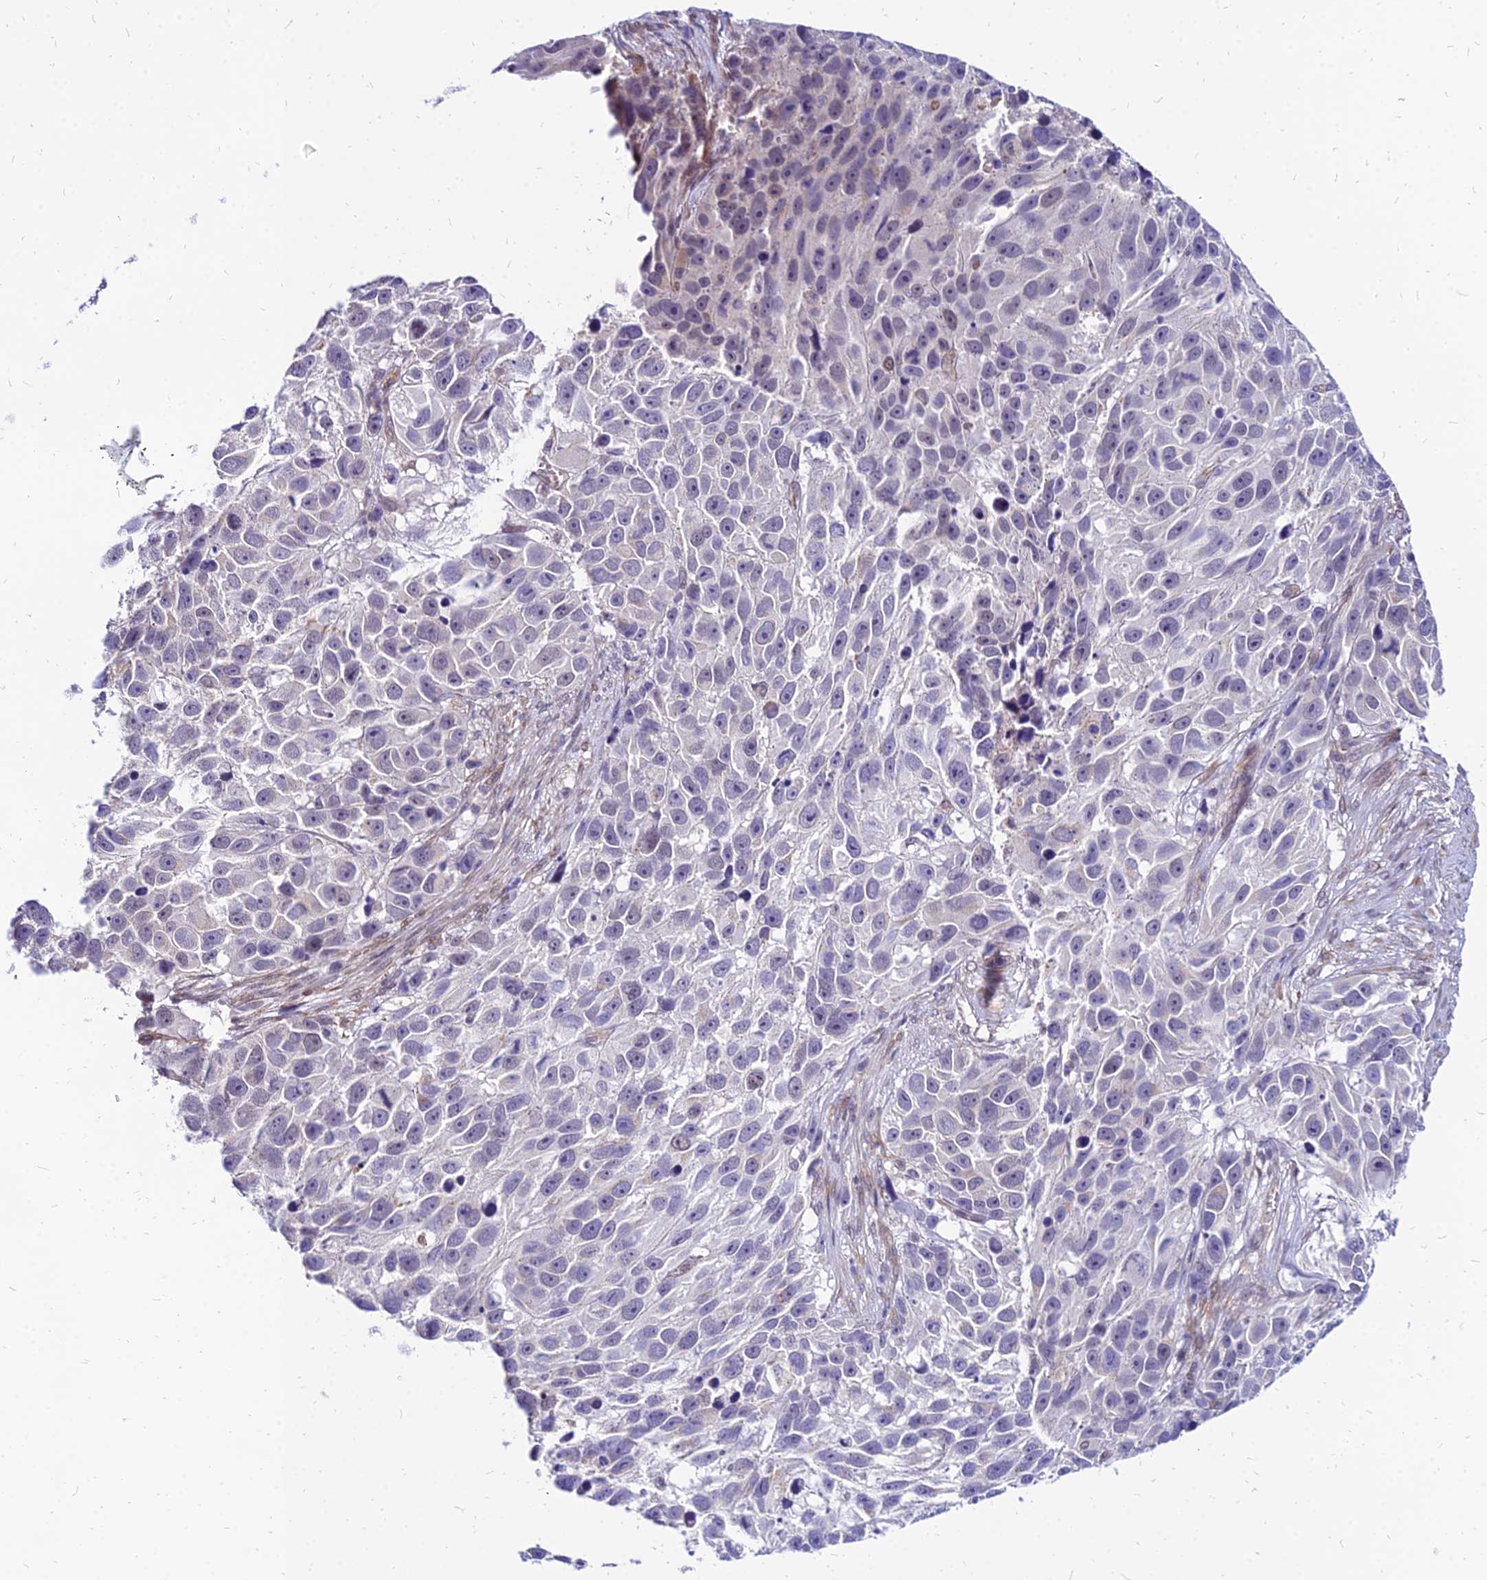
{"staining": {"intensity": "negative", "quantity": "none", "location": "none"}, "tissue": "melanoma", "cell_type": "Tumor cells", "image_type": "cancer", "snomed": [{"axis": "morphology", "description": "Malignant melanoma, NOS"}, {"axis": "topography", "description": "Skin"}], "caption": "Immunohistochemical staining of human malignant melanoma exhibits no significant expression in tumor cells.", "gene": "YEATS2", "patient": {"sex": "male", "age": 84}}